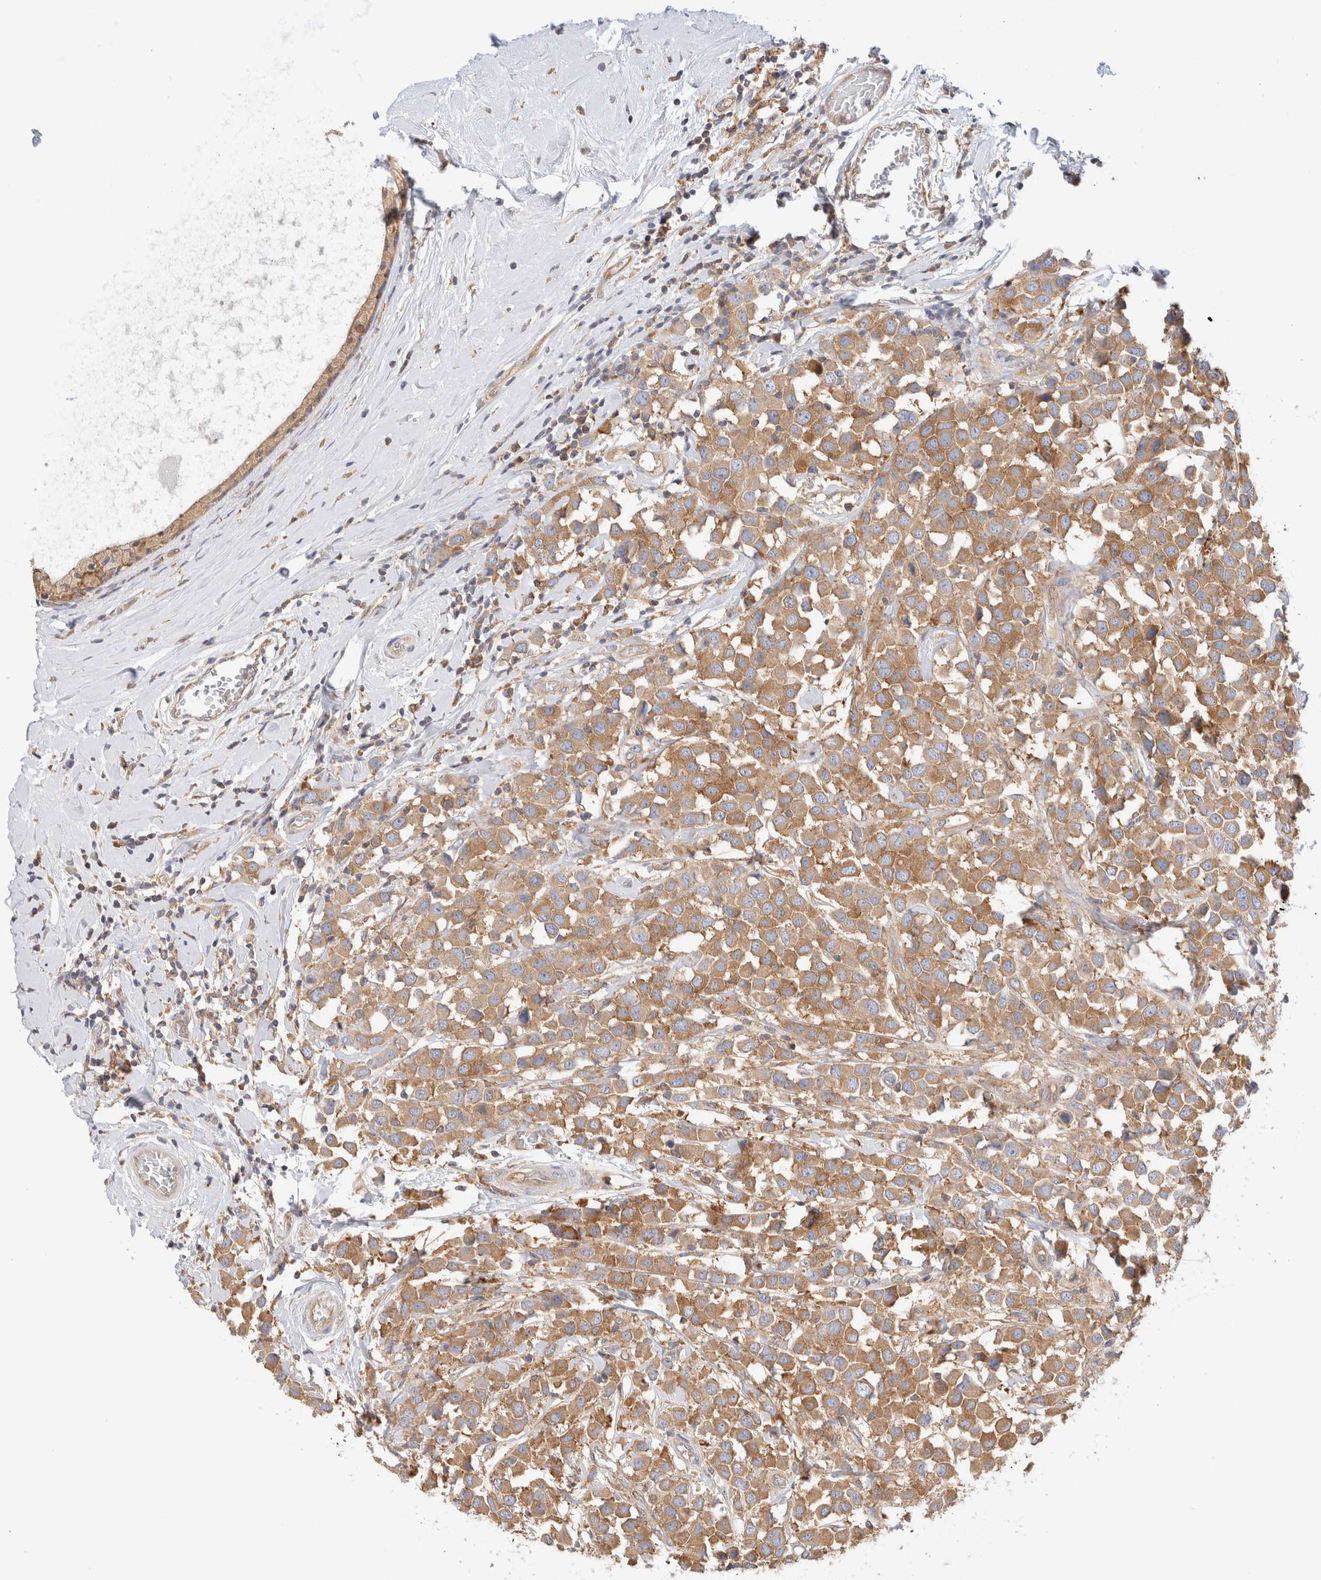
{"staining": {"intensity": "moderate", "quantity": ">75%", "location": "cytoplasmic/membranous"}, "tissue": "breast cancer", "cell_type": "Tumor cells", "image_type": "cancer", "snomed": [{"axis": "morphology", "description": "Duct carcinoma"}, {"axis": "topography", "description": "Breast"}], "caption": "Immunohistochemistry (IHC) micrograph of neoplastic tissue: breast cancer stained using immunohistochemistry demonstrates medium levels of moderate protein expression localized specifically in the cytoplasmic/membranous of tumor cells, appearing as a cytoplasmic/membranous brown color.", "gene": "RABEP1", "patient": {"sex": "female", "age": 61}}